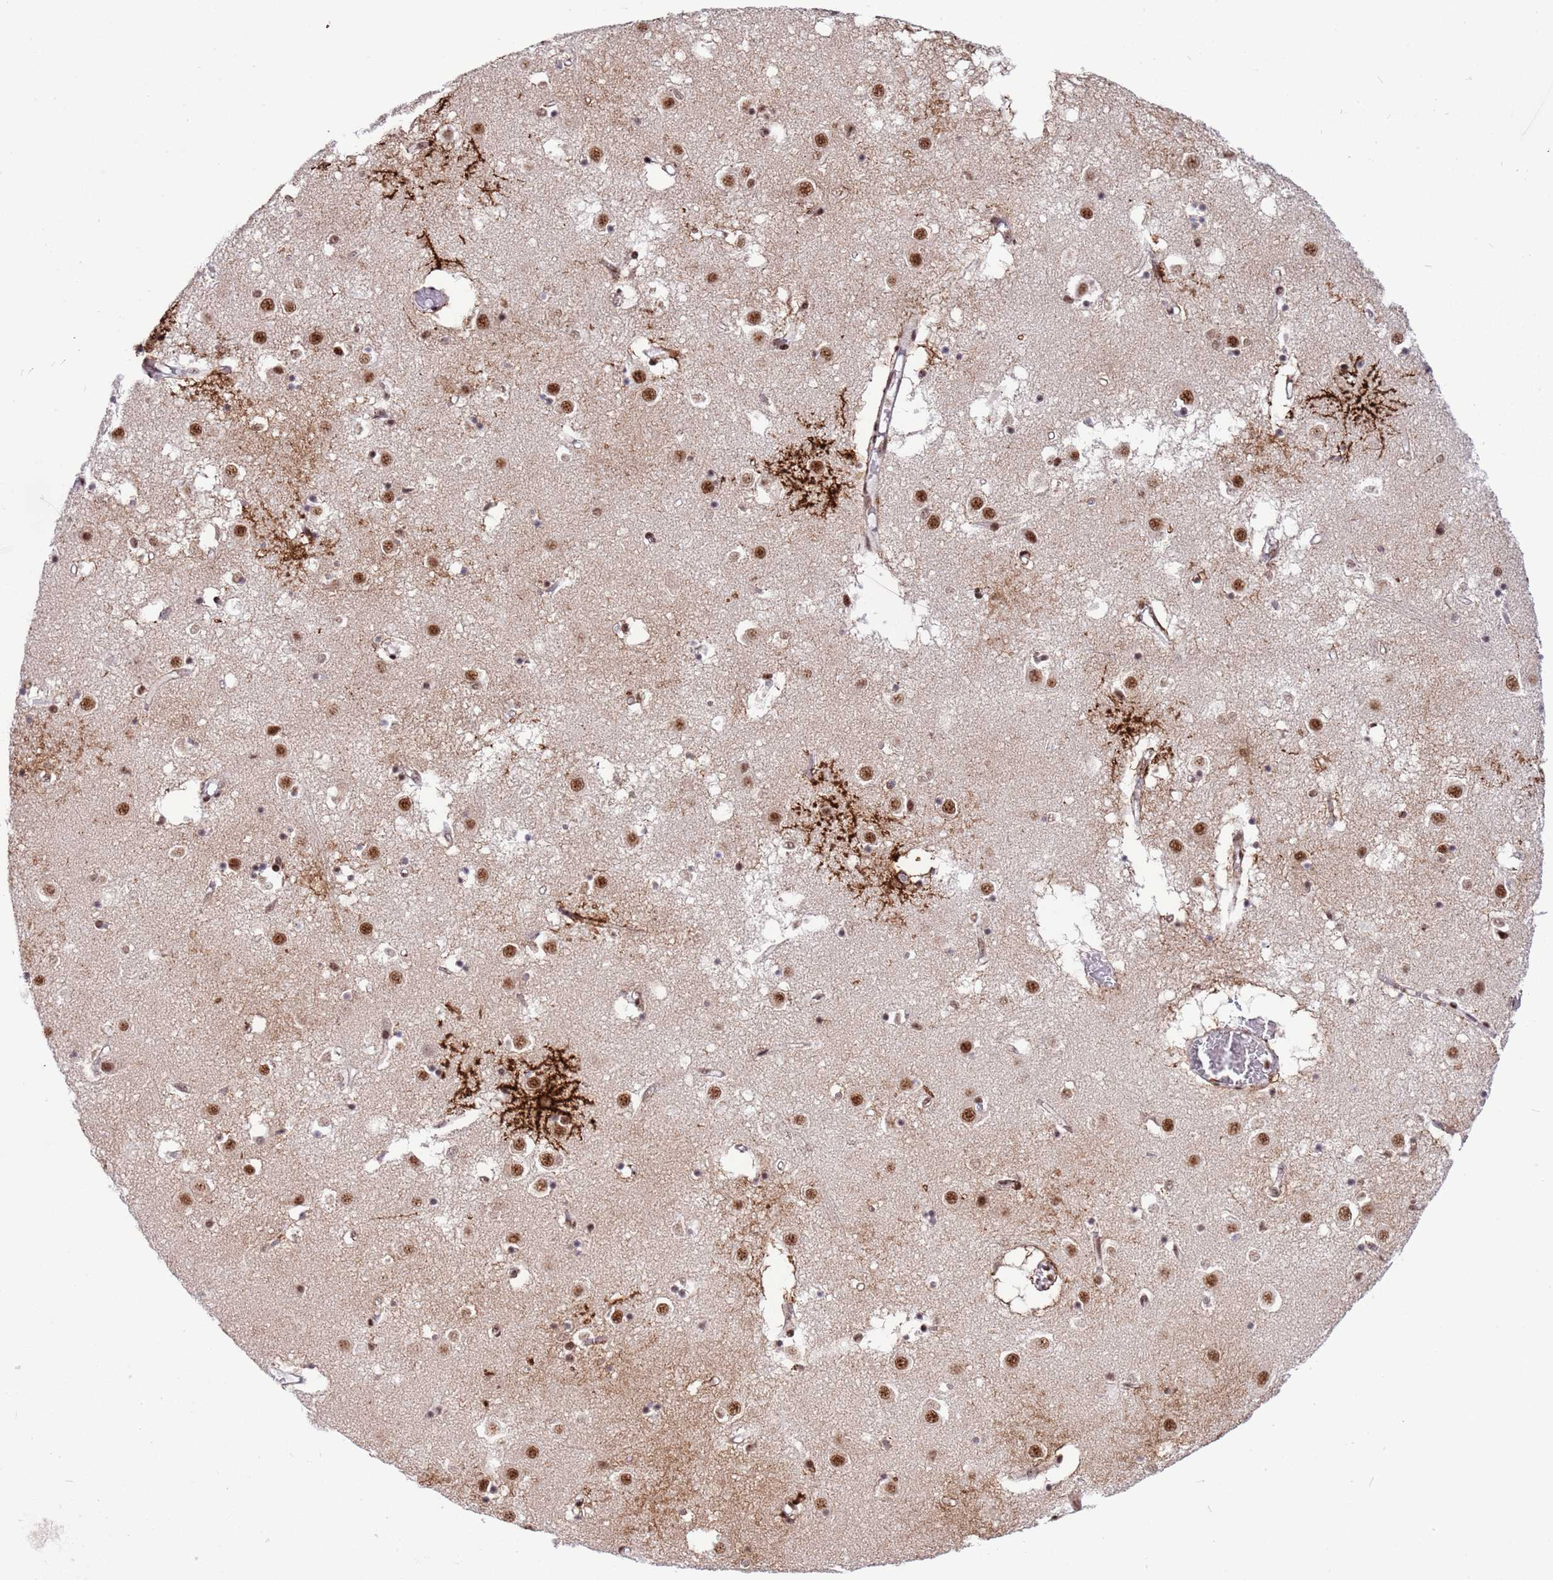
{"staining": {"intensity": "strong", "quantity": ">75%", "location": "nuclear"}, "tissue": "caudate", "cell_type": "Glial cells", "image_type": "normal", "snomed": [{"axis": "morphology", "description": "Normal tissue, NOS"}, {"axis": "topography", "description": "Lateral ventricle wall"}], "caption": "Immunohistochemistry (IHC) micrograph of unremarkable human caudate stained for a protein (brown), which displays high levels of strong nuclear positivity in about >75% of glial cells.", "gene": "THOC2", "patient": {"sex": "male", "age": 70}}